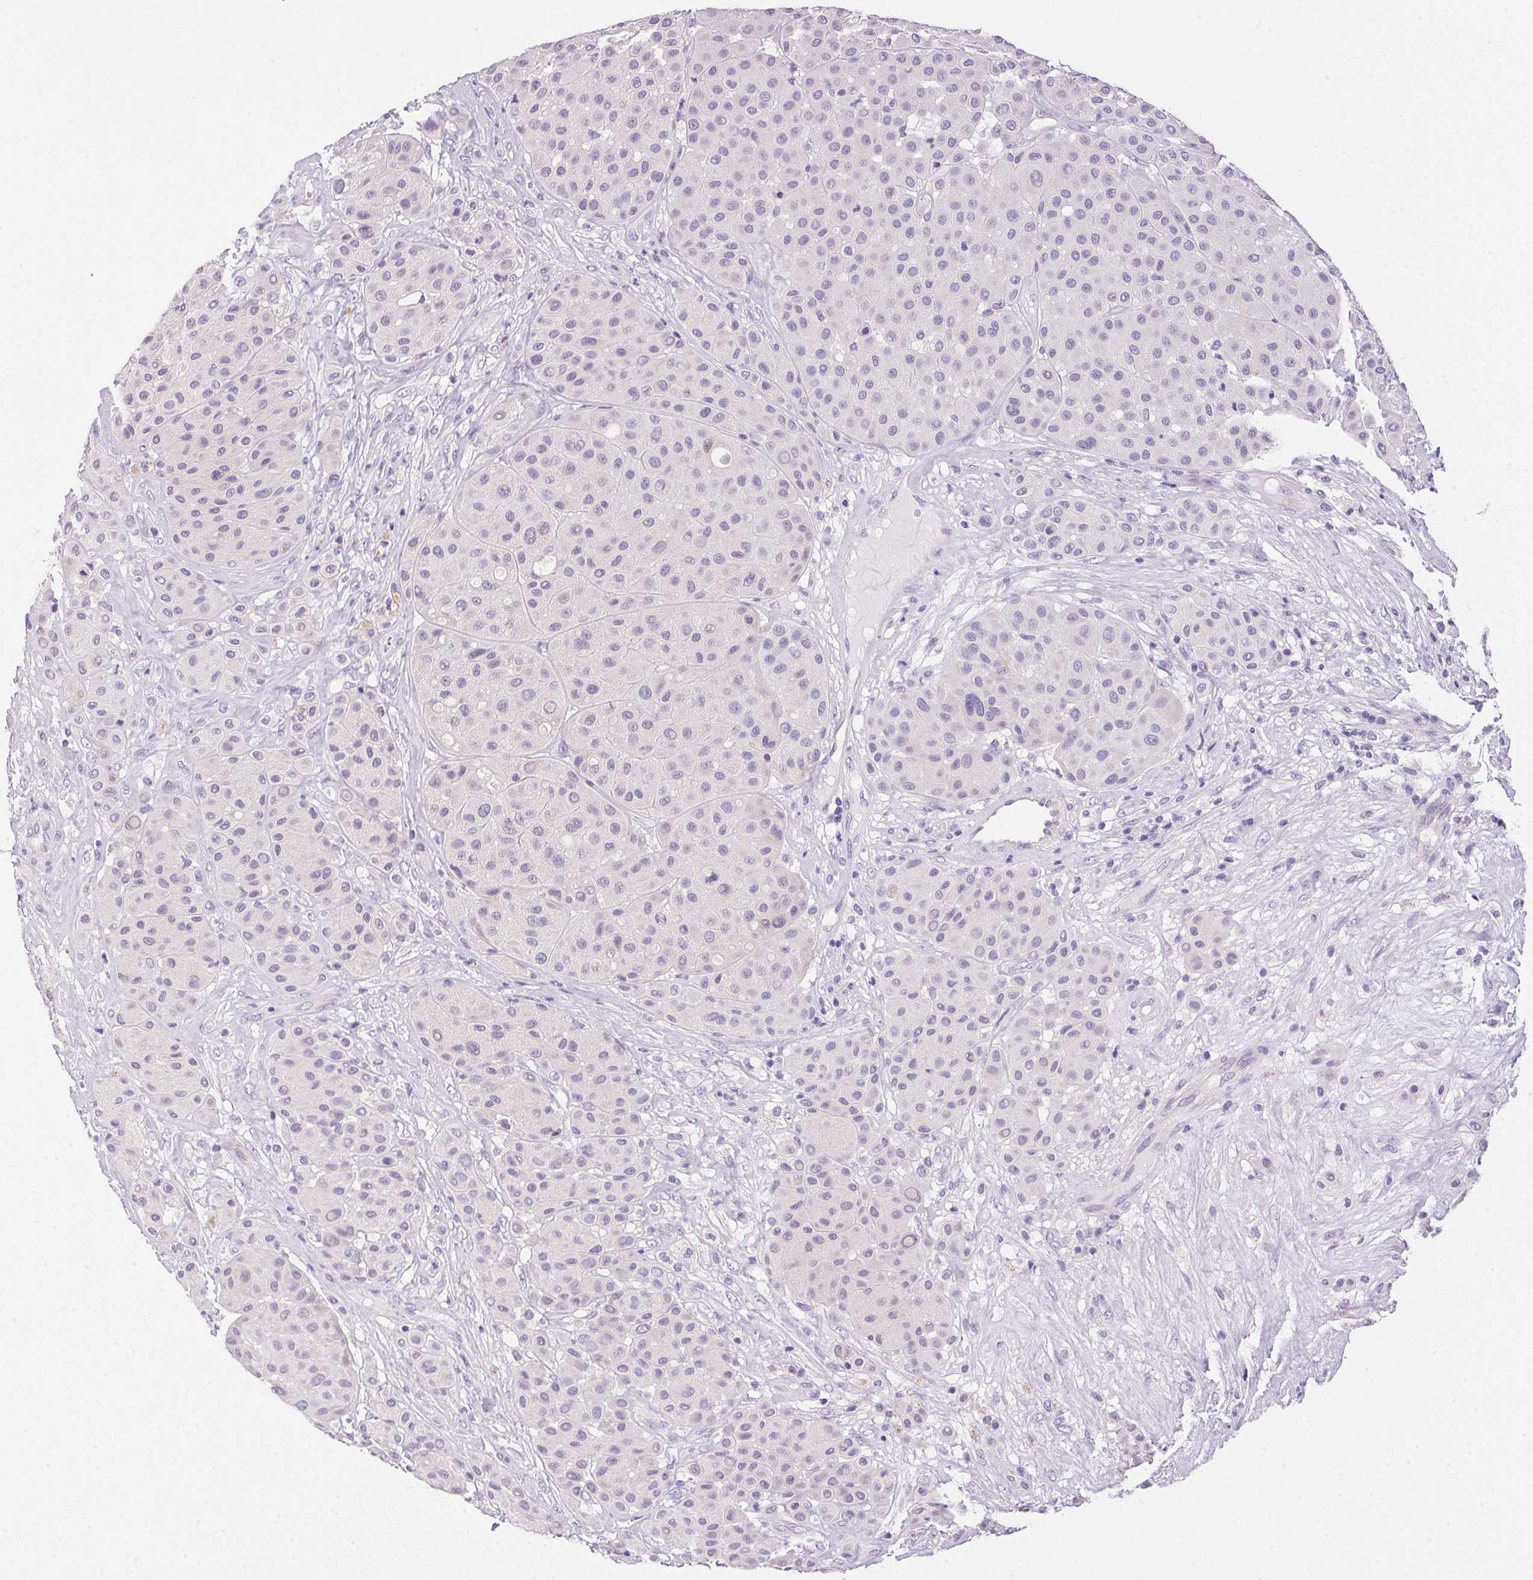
{"staining": {"intensity": "negative", "quantity": "none", "location": "none"}, "tissue": "melanoma", "cell_type": "Tumor cells", "image_type": "cancer", "snomed": [{"axis": "morphology", "description": "Malignant melanoma, Metastatic site"}, {"axis": "topography", "description": "Smooth muscle"}], "caption": "The photomicrograph reveals no staining of tumor cells in malignant melanoma (metastatic site).", "gene": "ATP6V0A4", "patient": {"sex": "male", "age": 41}}